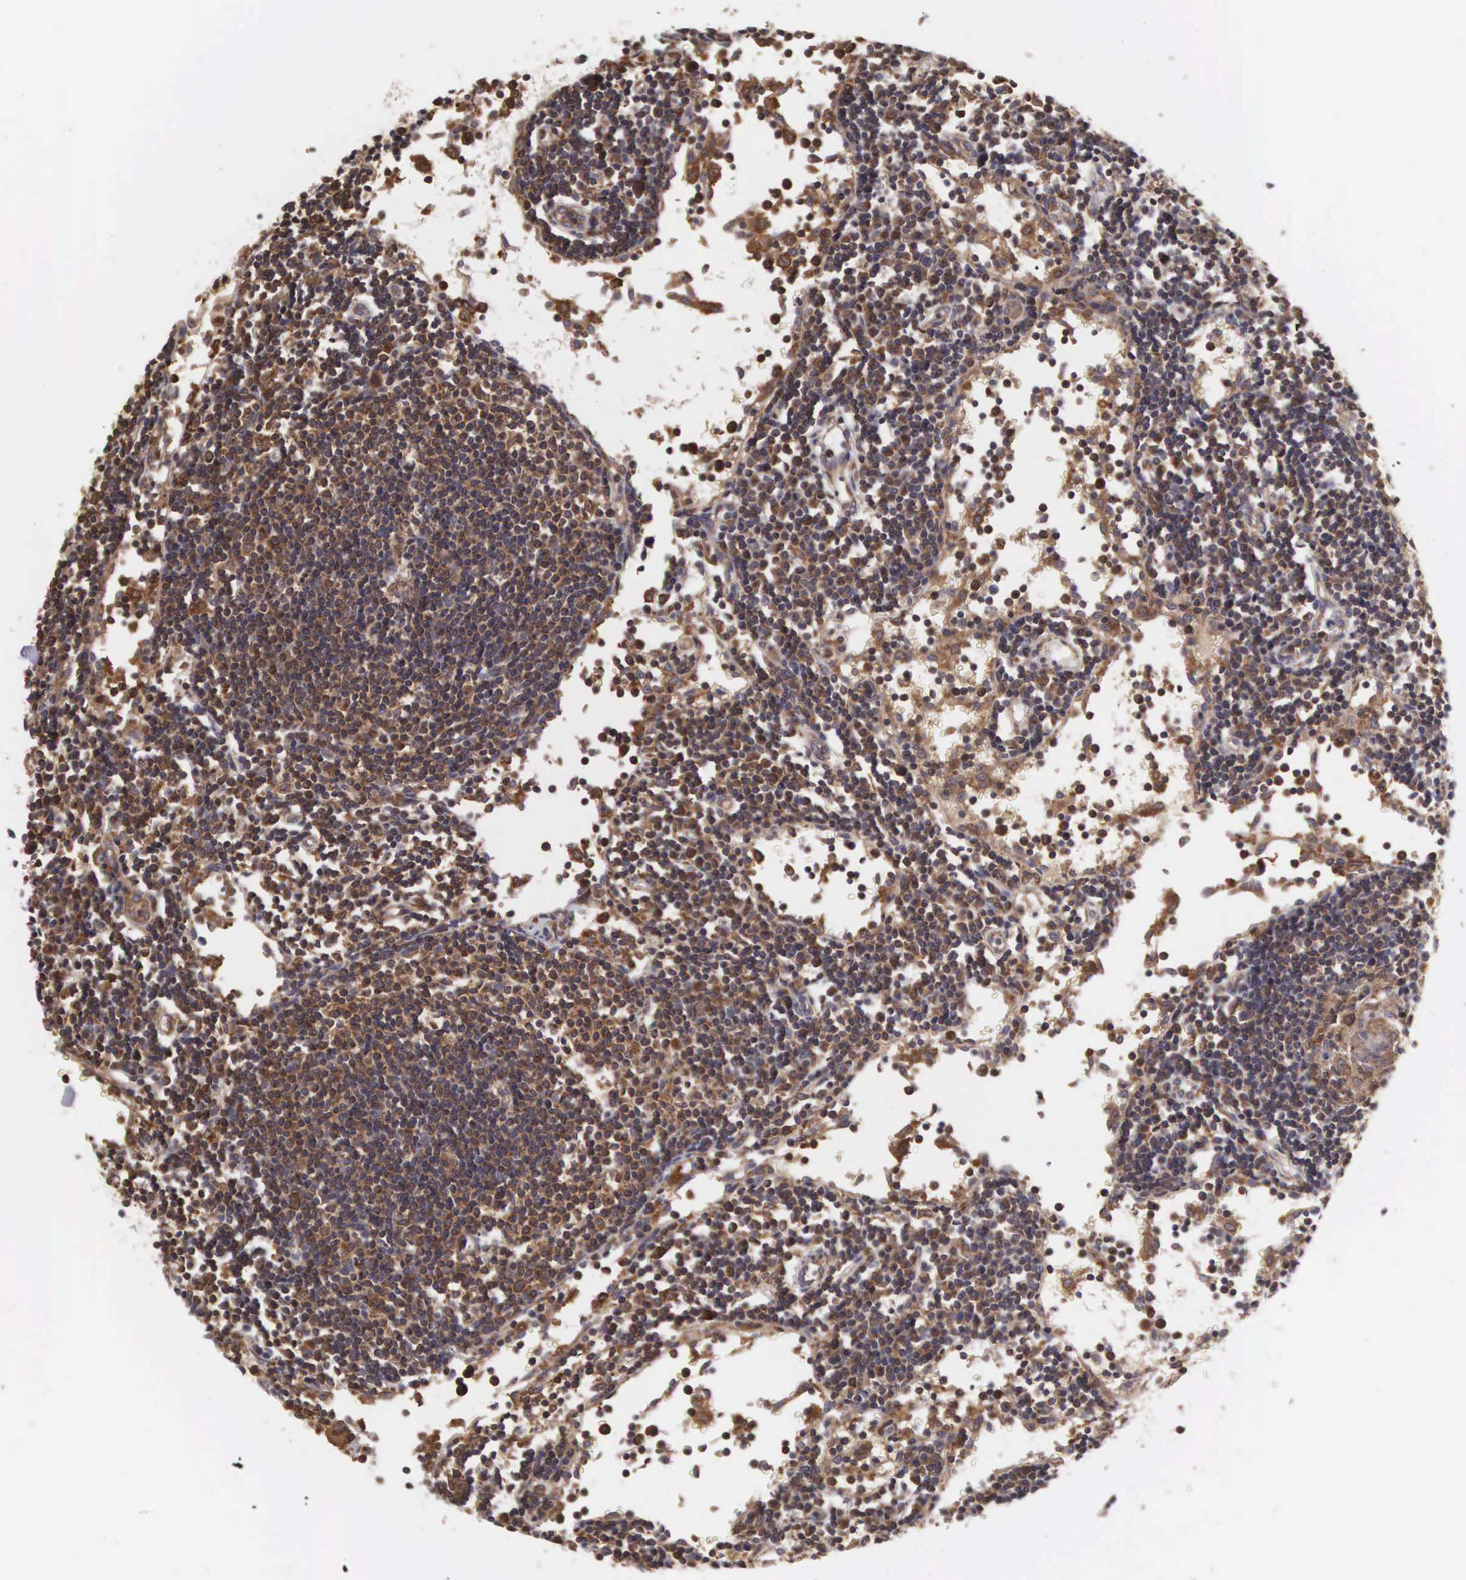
{"staining": {"intensity": "strong", "quantity": "25%-75%", "location": "cytoplasmic/membranous"}, "tissue": "lymph node", "cell_type": "Germinal center cells", "image_type": "normal", "snomed": [{"axis": "morphology", "description": "Normal tissue, NOS"}, {"axis": "topography", "description": "Lymph node"}], "caption": "Protein expression analysis of benign human lymph node reveals strong cytoplasmic/membranous staining in approximately 25%-75% of germinal center cells. The staining was performed using DAB to visualize the protein expression in brown, while the nuclei were stained in blue with hematoxylin (Magnification: 20x).", "gene": "DHRS1", "patient": {"sex": "female", "age": 55}}